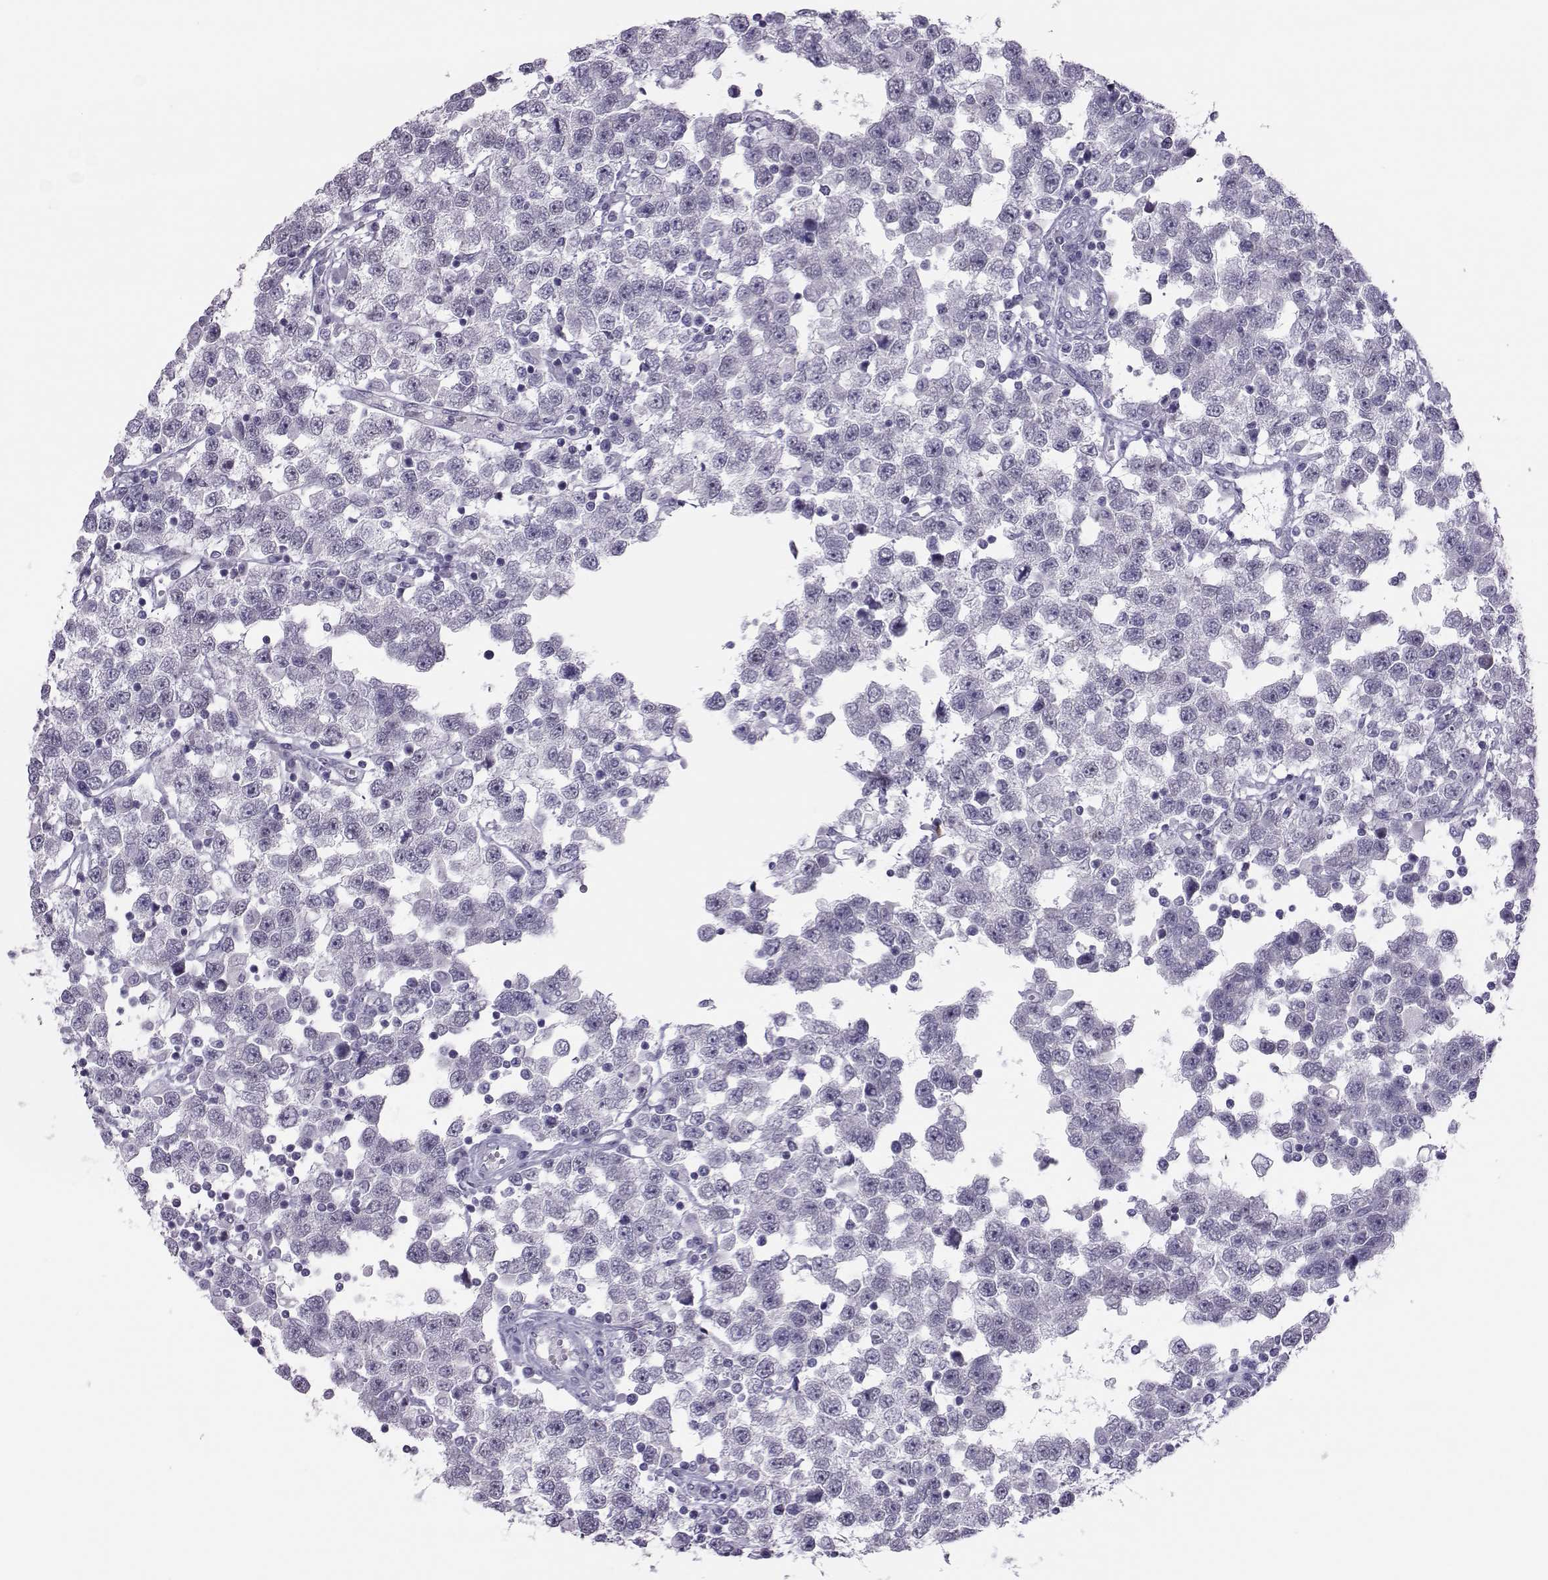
{"staining": {"intensity": "negative", "quantity": "none", "location": "none"}, "tissue": "testis cancer", "cell_type": "Tumor cells", "image_type": "cancer", "snomed": [{"axis": "morphology", "description": "Seminoma, NOS"}, {"axis": "topography", "description": "Testis"}], "caption": "A high-resolution photomicrograph shows immunohistochemistry (IHC) staining of testis cancer, which reveals no significant staining in tumor cells.", "gene": "TRPM7", "patient": {"sex": "male", "age": 34}}